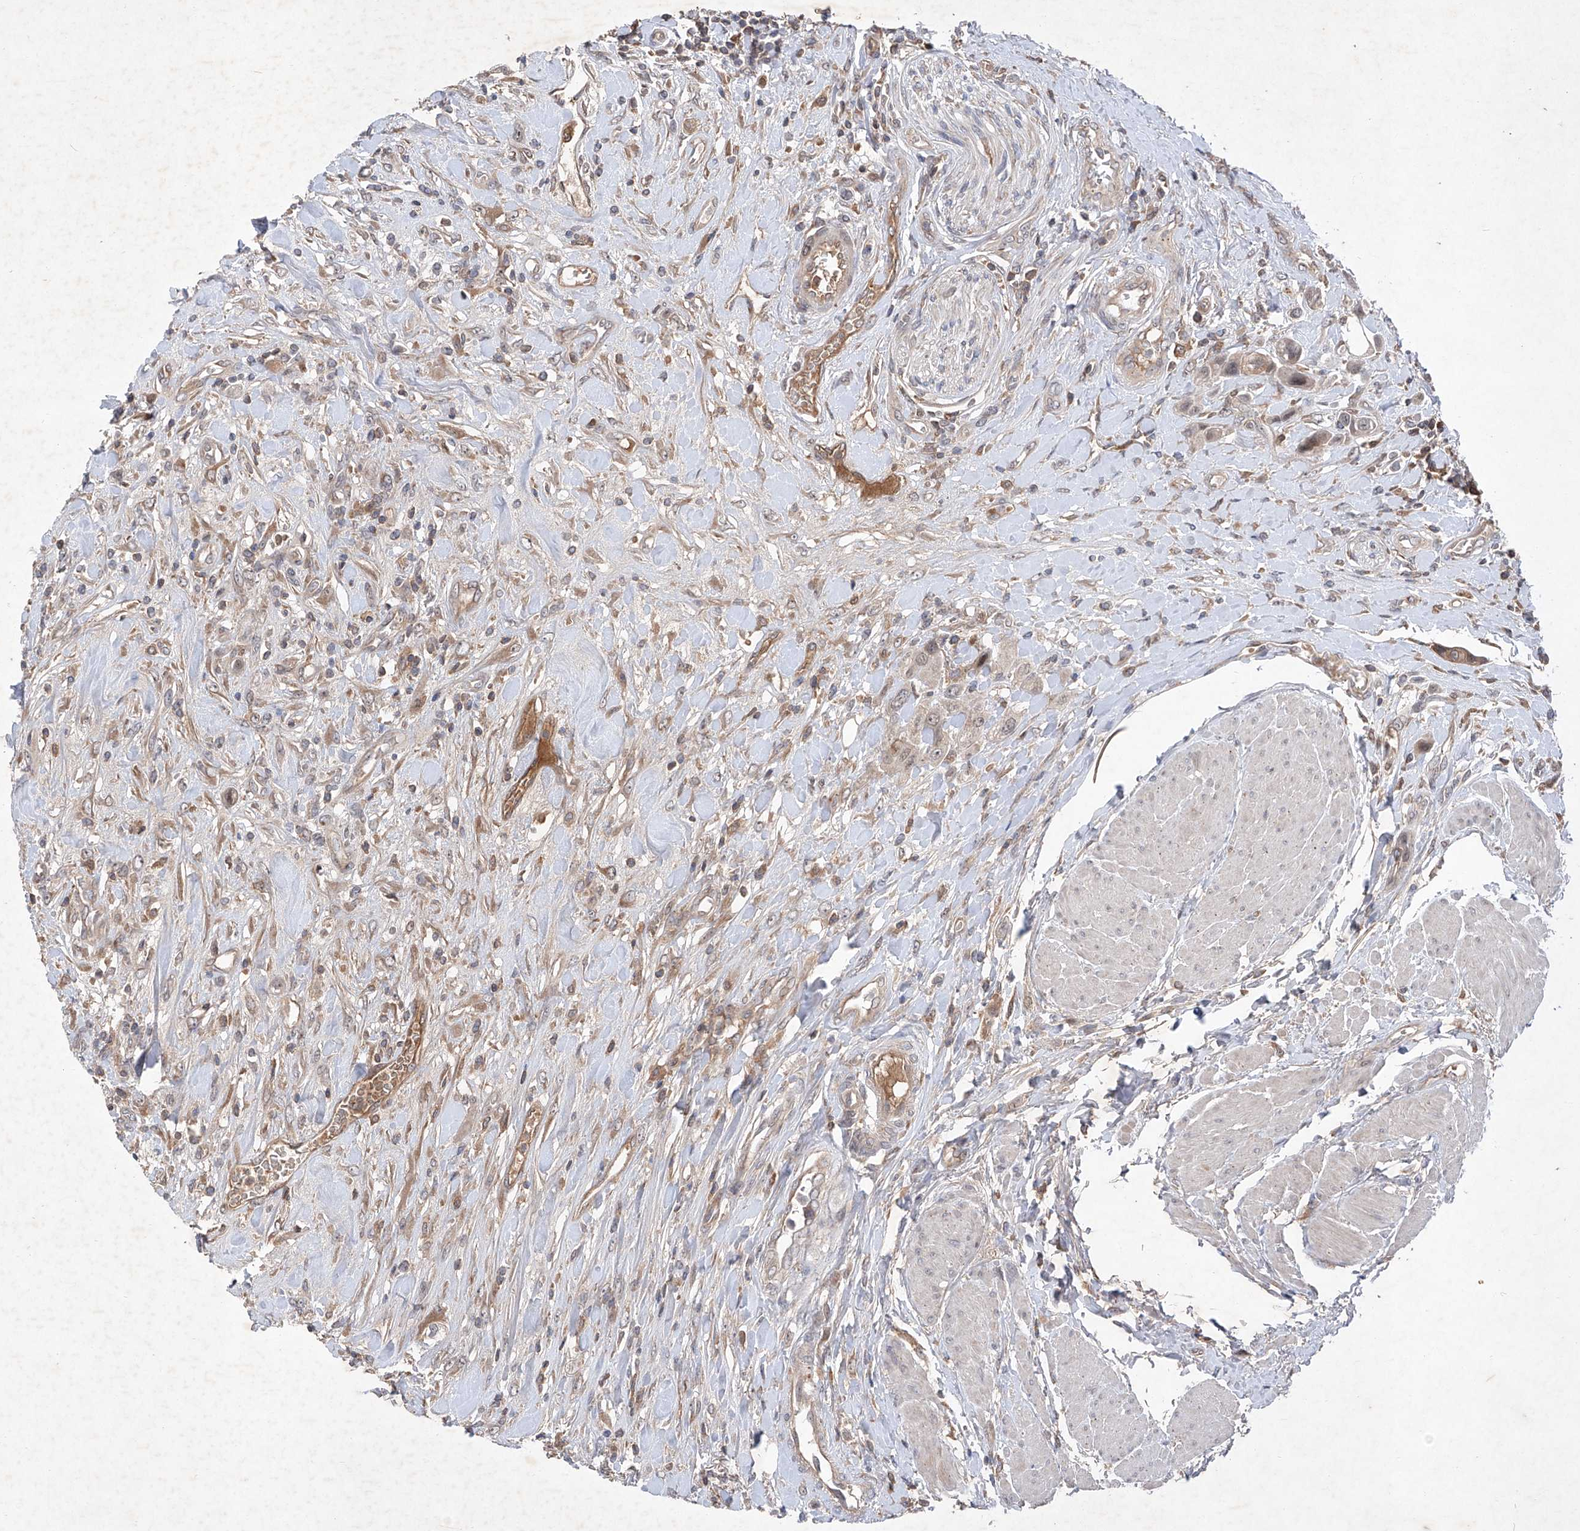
{"staining": {"intensity": "weak", "quantity": "<25%", "location": "cytoplasmic/membranous,nuclear"}, "tissue": "urothelial cancer", "cell_type": "Tumor cells", "image_type": "cancer", "snomed": [{"axis": "morphology", "description": "Urothelial carcinoma, High grade"}, {"axis": "topography", "description": "Urinary bladder"}], "caption": "A high-resolution image shows immunohistochemistry (IHC) staining of urothelial cancer, which displays no significant staining in tumor cells.", "gene": "FAM135A", "patient": {"sex": "male", "age": 50}}